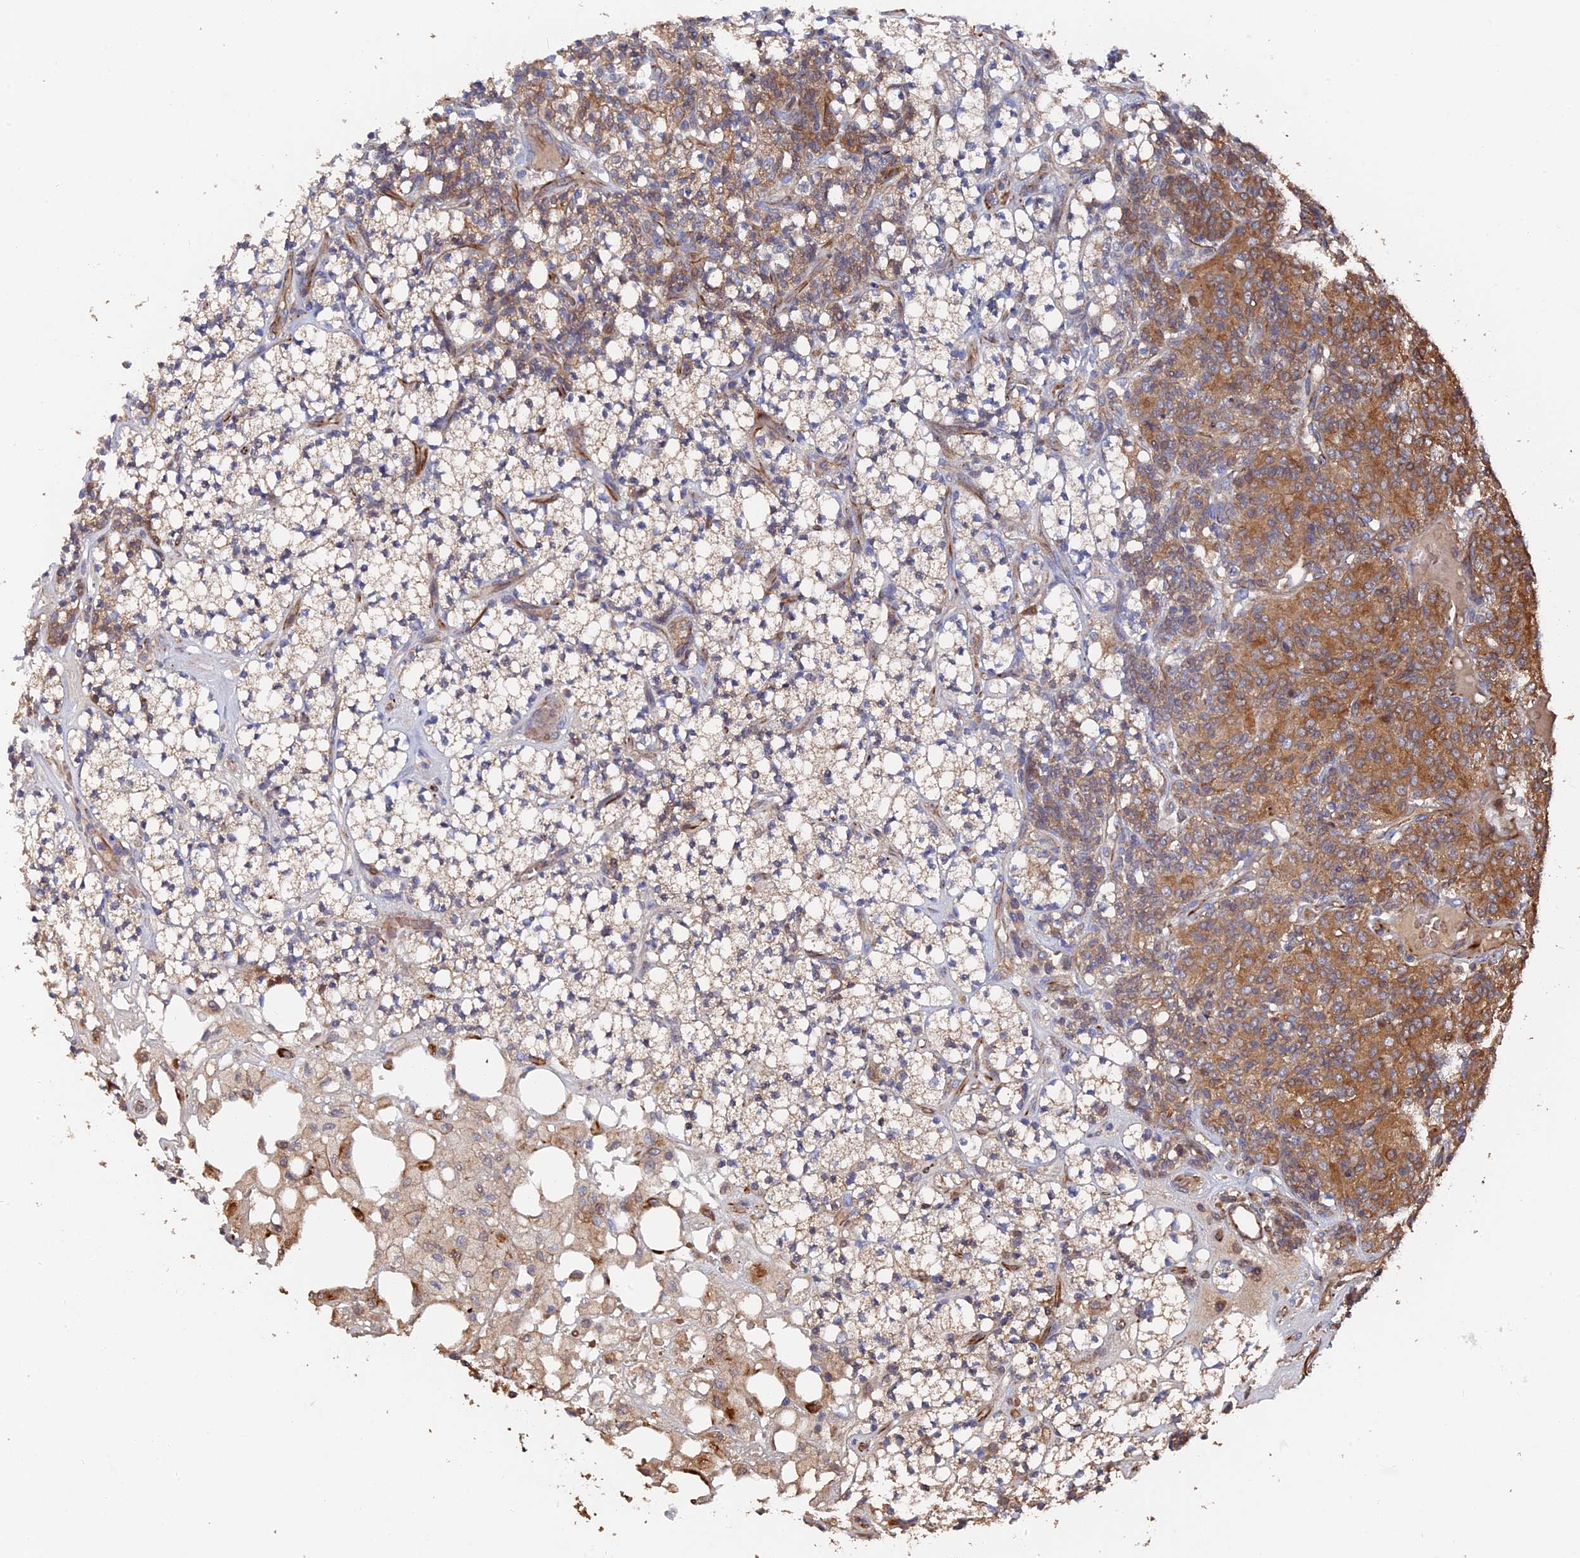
{"staining": {"intensity": "moderate", "quantity": "25%-75%", "location": "cytoplasmic/membranous"}, "tissue": "renal cancer", "cell_type": "Tumor cells", "image_type": "cancer", "snomed": [{"axis": "morphology", "description": "Adenocarcinoma, NOS"}, {"axis": "topography", "description": "Kidney"}], "caption": "High-power microscopy captured an IHC image of renal cancer (adenocarcinoma), revealing moderate cytoplasmic/membranous staining in about 25%-75% of tumor cells.", "gene": "SMG9", "patient": {"sex": "male", "age": 77}}